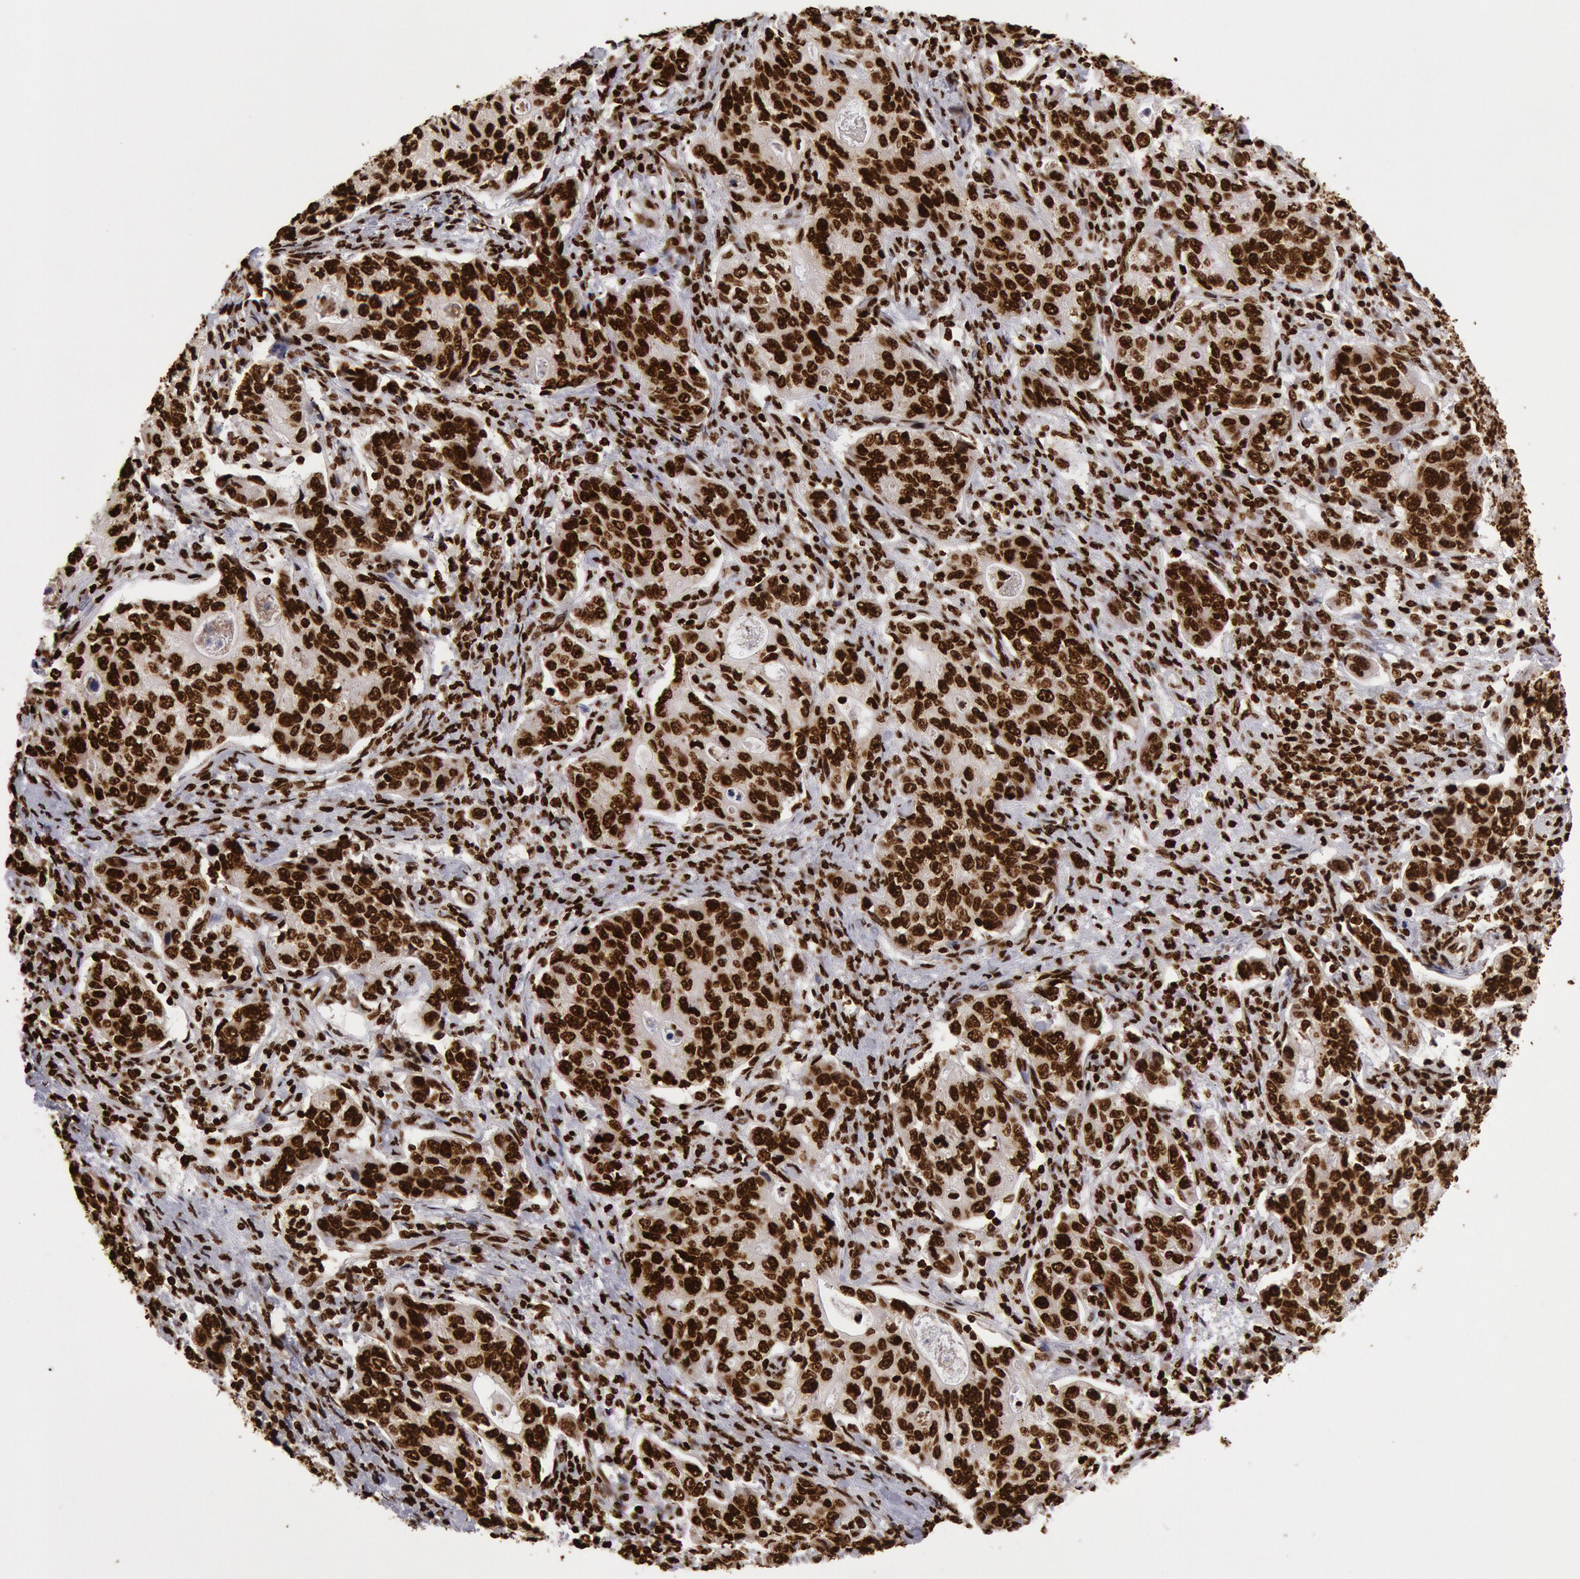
{"staining": {"intensity": "strong", "quantity": ">75%", "location": "nuclear"}, "tissue": "stomach cancer", "cell_type": "Tumor cells", "image_type": "cancer", "snomed": [{"axis": "morphology", "description": "Adenocarcinoma, NOS"}, {"axis": "topography", "description": "Esophagus"}, {"axis": "topography", "description": "Stomach"}], "caption": "Stomach cancer (adenocarcinoma) tissue exhibits strong nuclear staining in approximately >75% of tumor cells, visualized by immunohistochemistry.", "gene": "H3-4", "patient": {"sex": "male", "age": 74}}